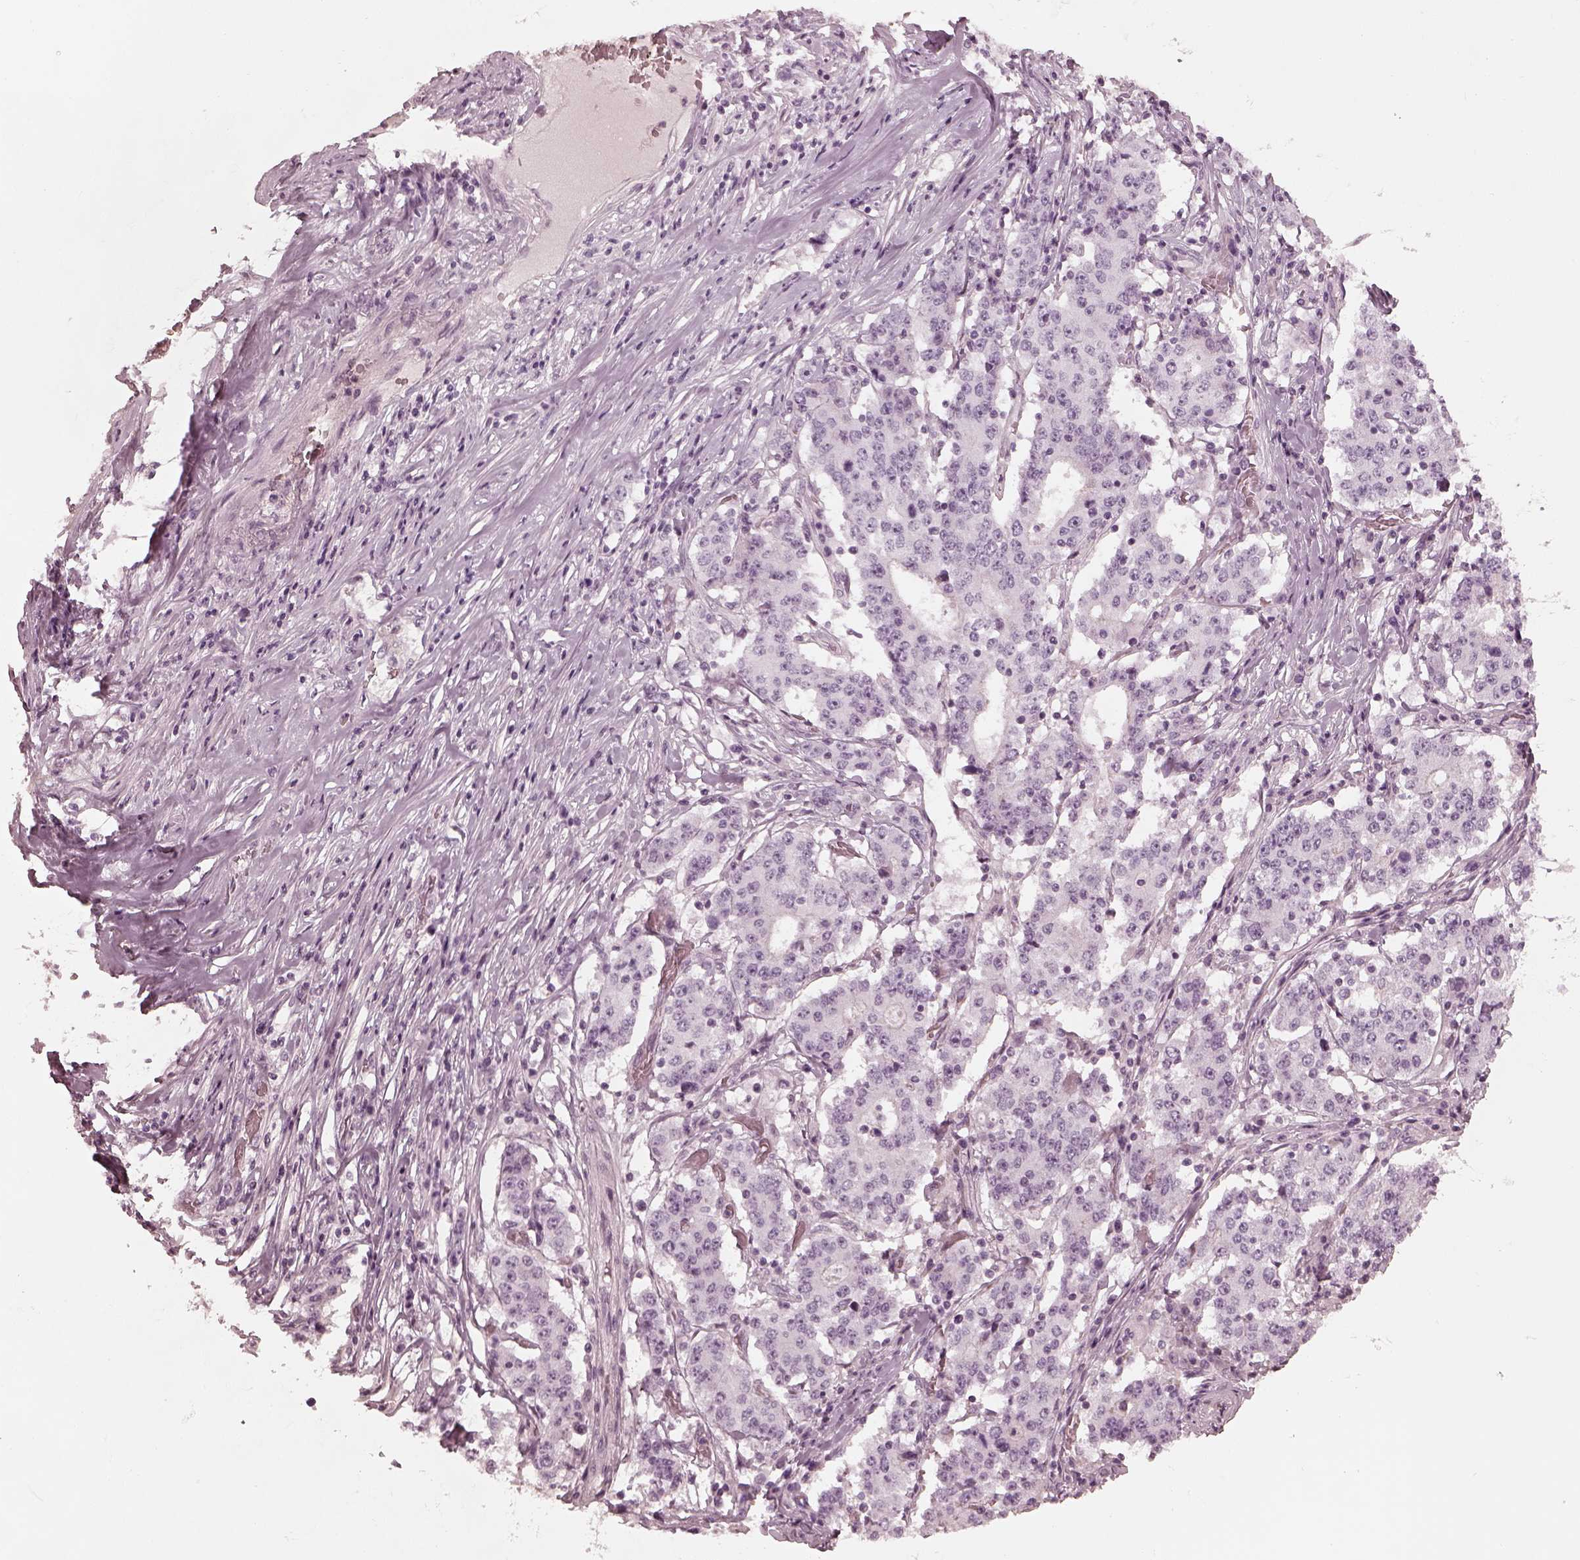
{"staining": {"intensity": "negative", "quantity": "none", "location": "none"}, "tissue": "stomach cancer", "cell_type": "Tumor cells", "image_type": "cancer", "snomed": [{"axis": "morphology", "description": "Adenocarcinoma, NOS"}, {"axis": "topography", "description": "Stomach"}], "caption": "Histopathology image shows no protein expression in tumor cells of stomach cancer (adenocarcinoma) tissue.", "gene": "ADRB3", "patient": {"sex": "male", "age": 59}}